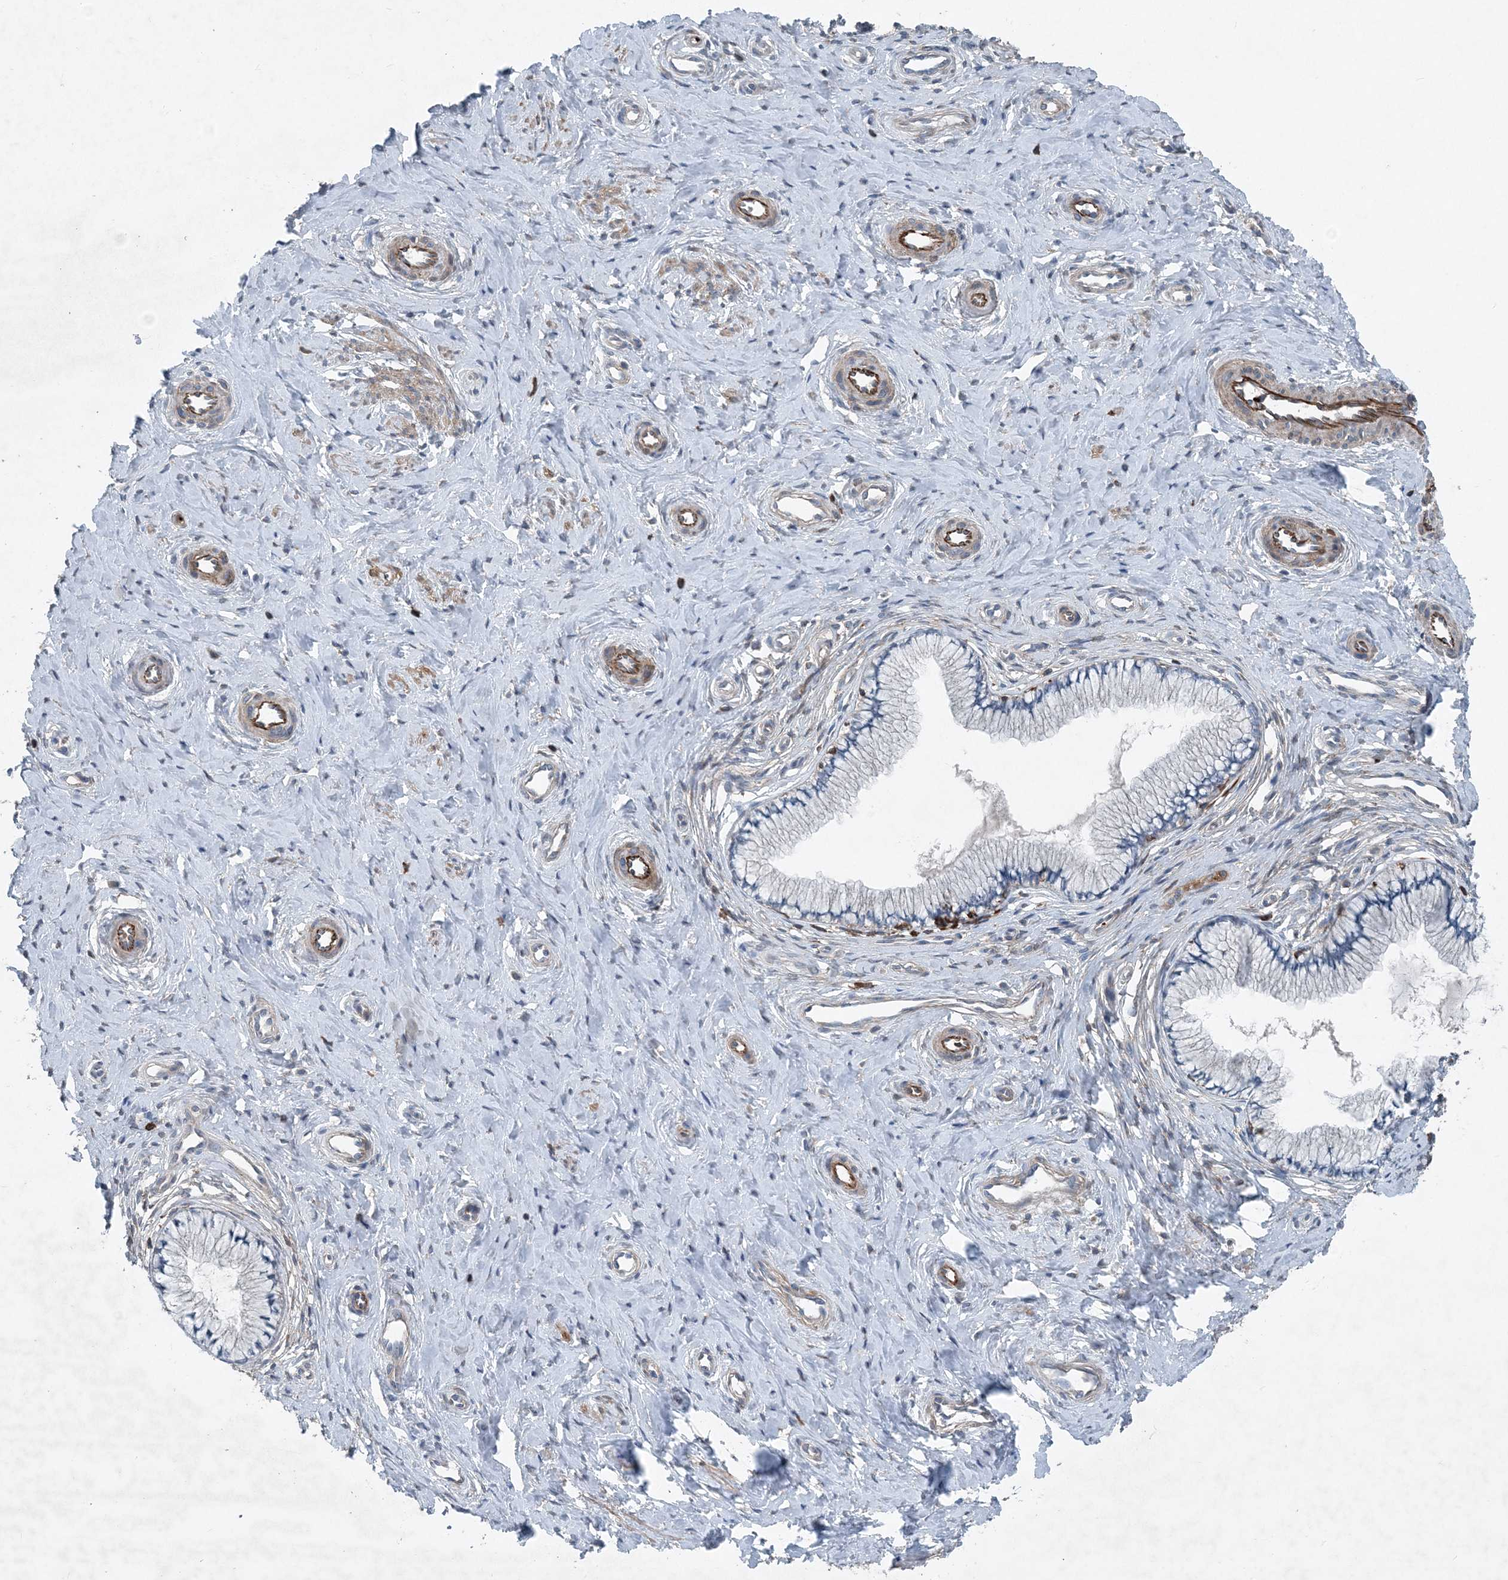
{"staining": {"intensity": "weak", "quantity": "25%-75%", "location": "cytoplasmic/membranous"}, "tissue": "cervix", "cell_type": "Glandular cells", "image_type": "normal", "snomed": [{"axis": "morphology", "description": "Normal tissue, NOS"}, {"axis": "topography", "description": "Cervix"}], "caption": "IHC image of benign cervix: cervix stained using IHC displays low levels of weak protein expression localized specifically in the cytoplasmic/membranous of glandular cells, appearing as a cytoplasmic/membranous brown color.", "gene": "DGUOK", "patient": {"sex": "female", "age": 36}}